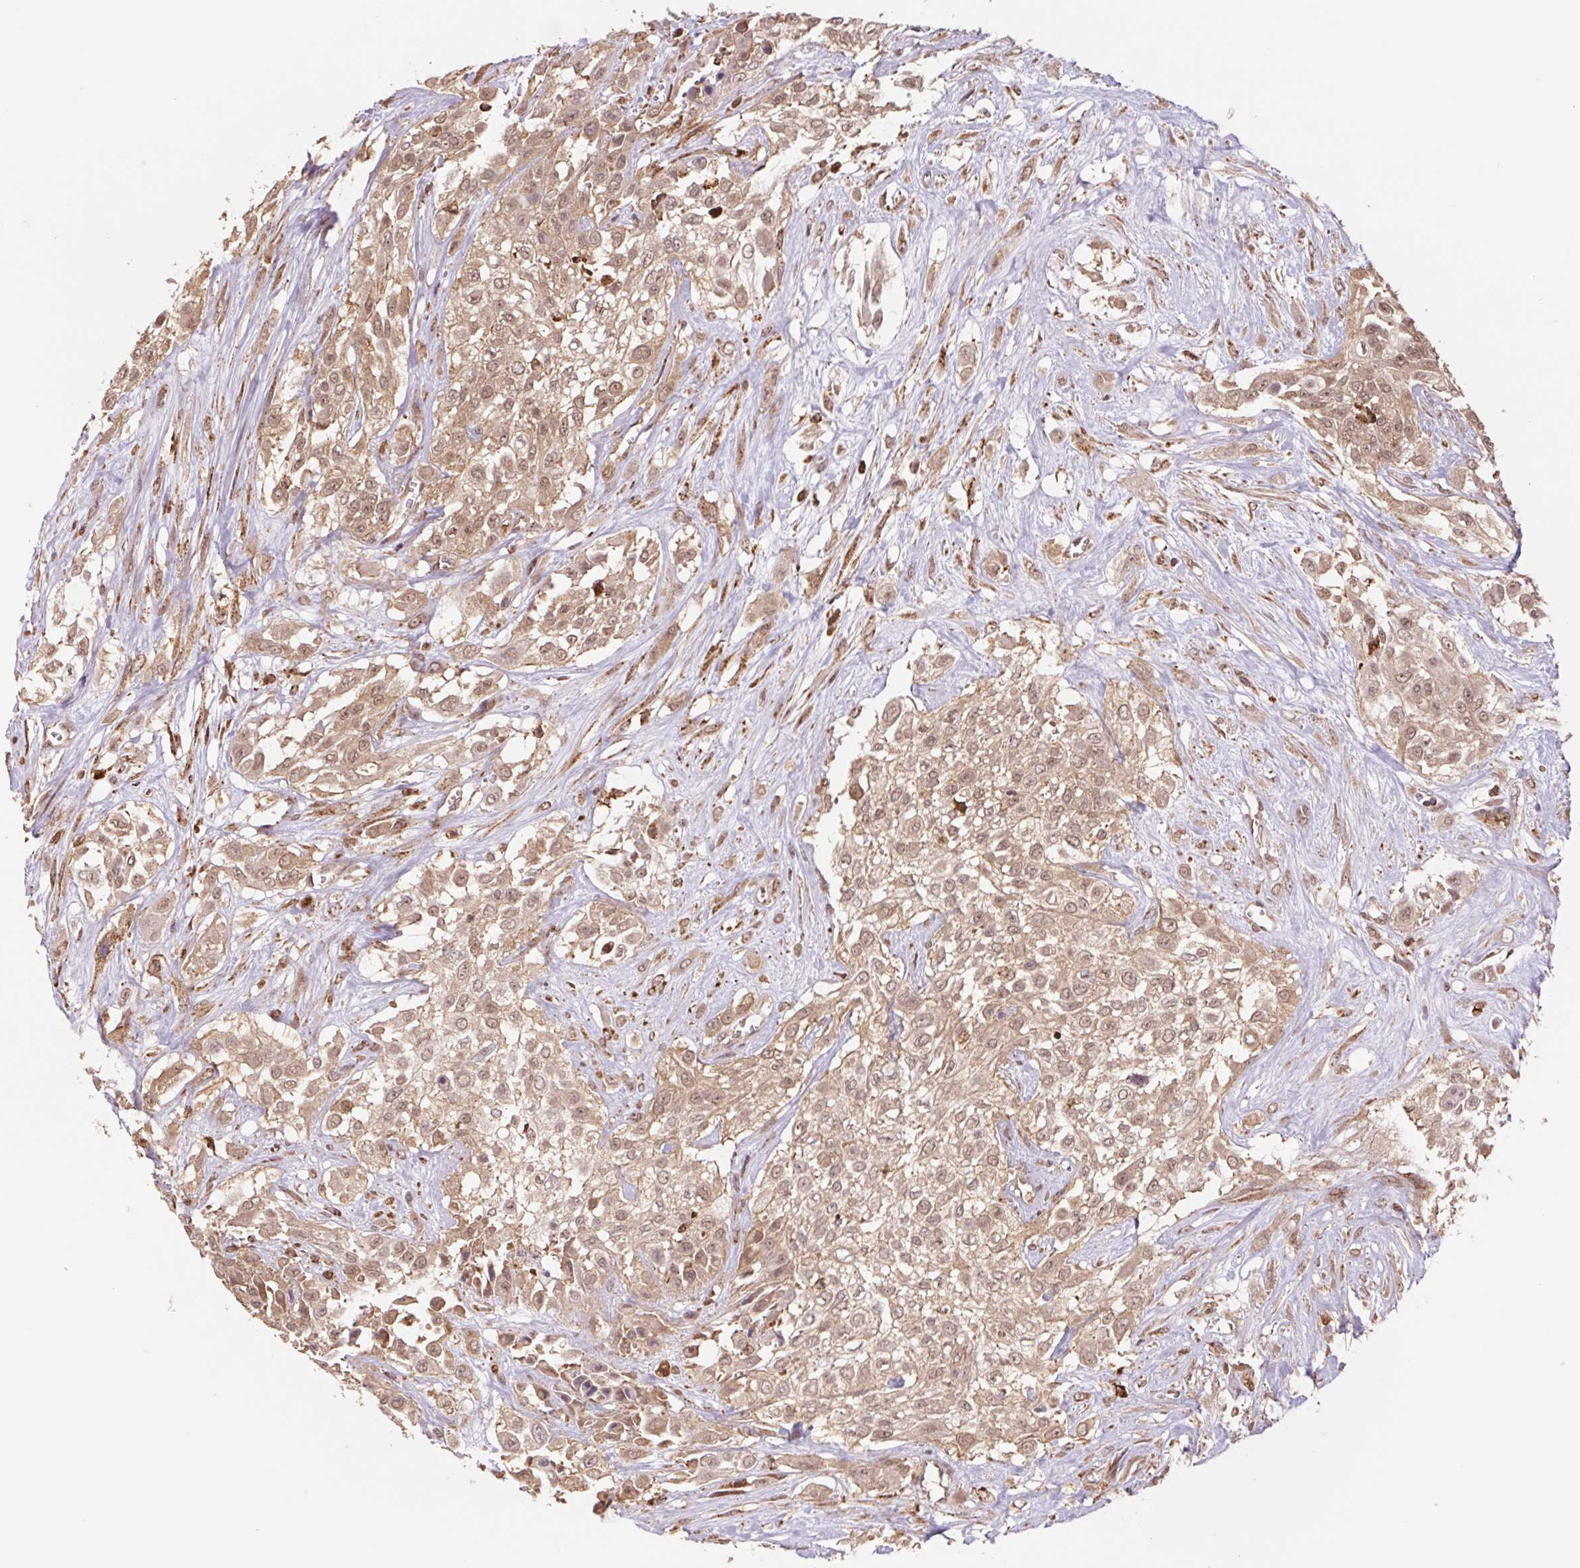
{"staining": {"intensity": "weak", "quantity": ">75%", "location": "cytoplasmic/membranous,nuclear"}, "tissue": "urothelial cancer", "cell_type": "Tumor cells", "image_type": "cancer", "snomed": [{"axis": "morphology", "description": "Urothelial carcinoma, High grade"}, {"axis": "topography", "description": "Urinary bladder"}], "caption": "Urothelial cancer was stained to show a protein in brown. There is low levels of weak cytoplasmic/membranous and nuclear positivity in approximately >75% of tumor cells.", "gene": "URM1", "patient": {"sex": "male", "age": 57}}